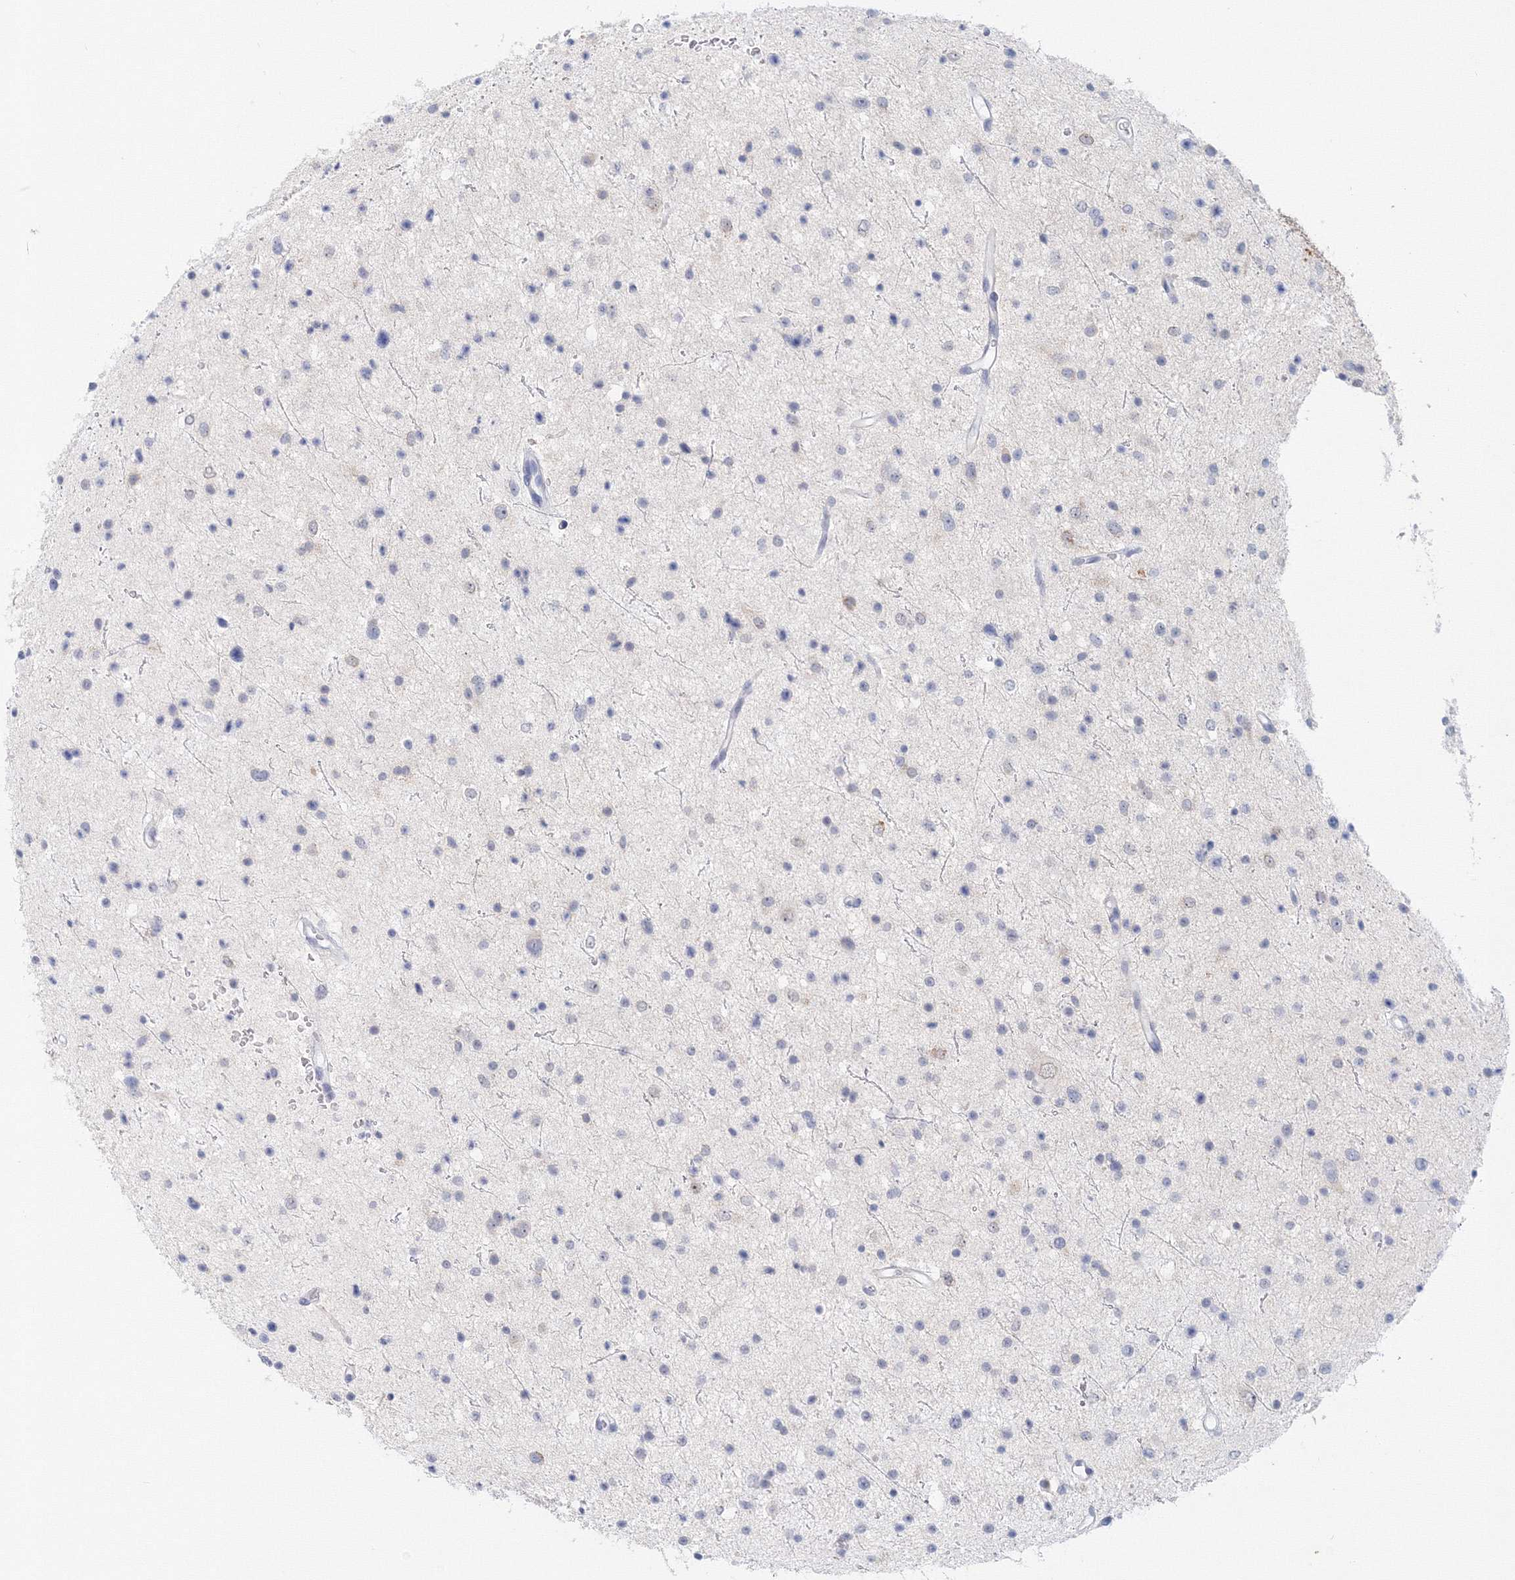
{"staining": {"intensity": "negative", "quantity": "none", "location": "none"}, "tissue": "glioma", "cell_type": "Tumor cells", "image_type": "cancer", "snomed": [{"axis": "morphology", "description": "Glioma, malignant, Low grade"}, {"axis": "topography", "description": "Brain"}], "caption": "The photomicrograph shows no staining of tumor cells in malignant low-grade glioma. The staining was performed using DAB to visualize the protein expression in brown, while the nuclei were stained in blue with hematoxylin (Magnification: 20x).", "gene": "VSIG1", "patient": {"sex": "female", "age": 37}}